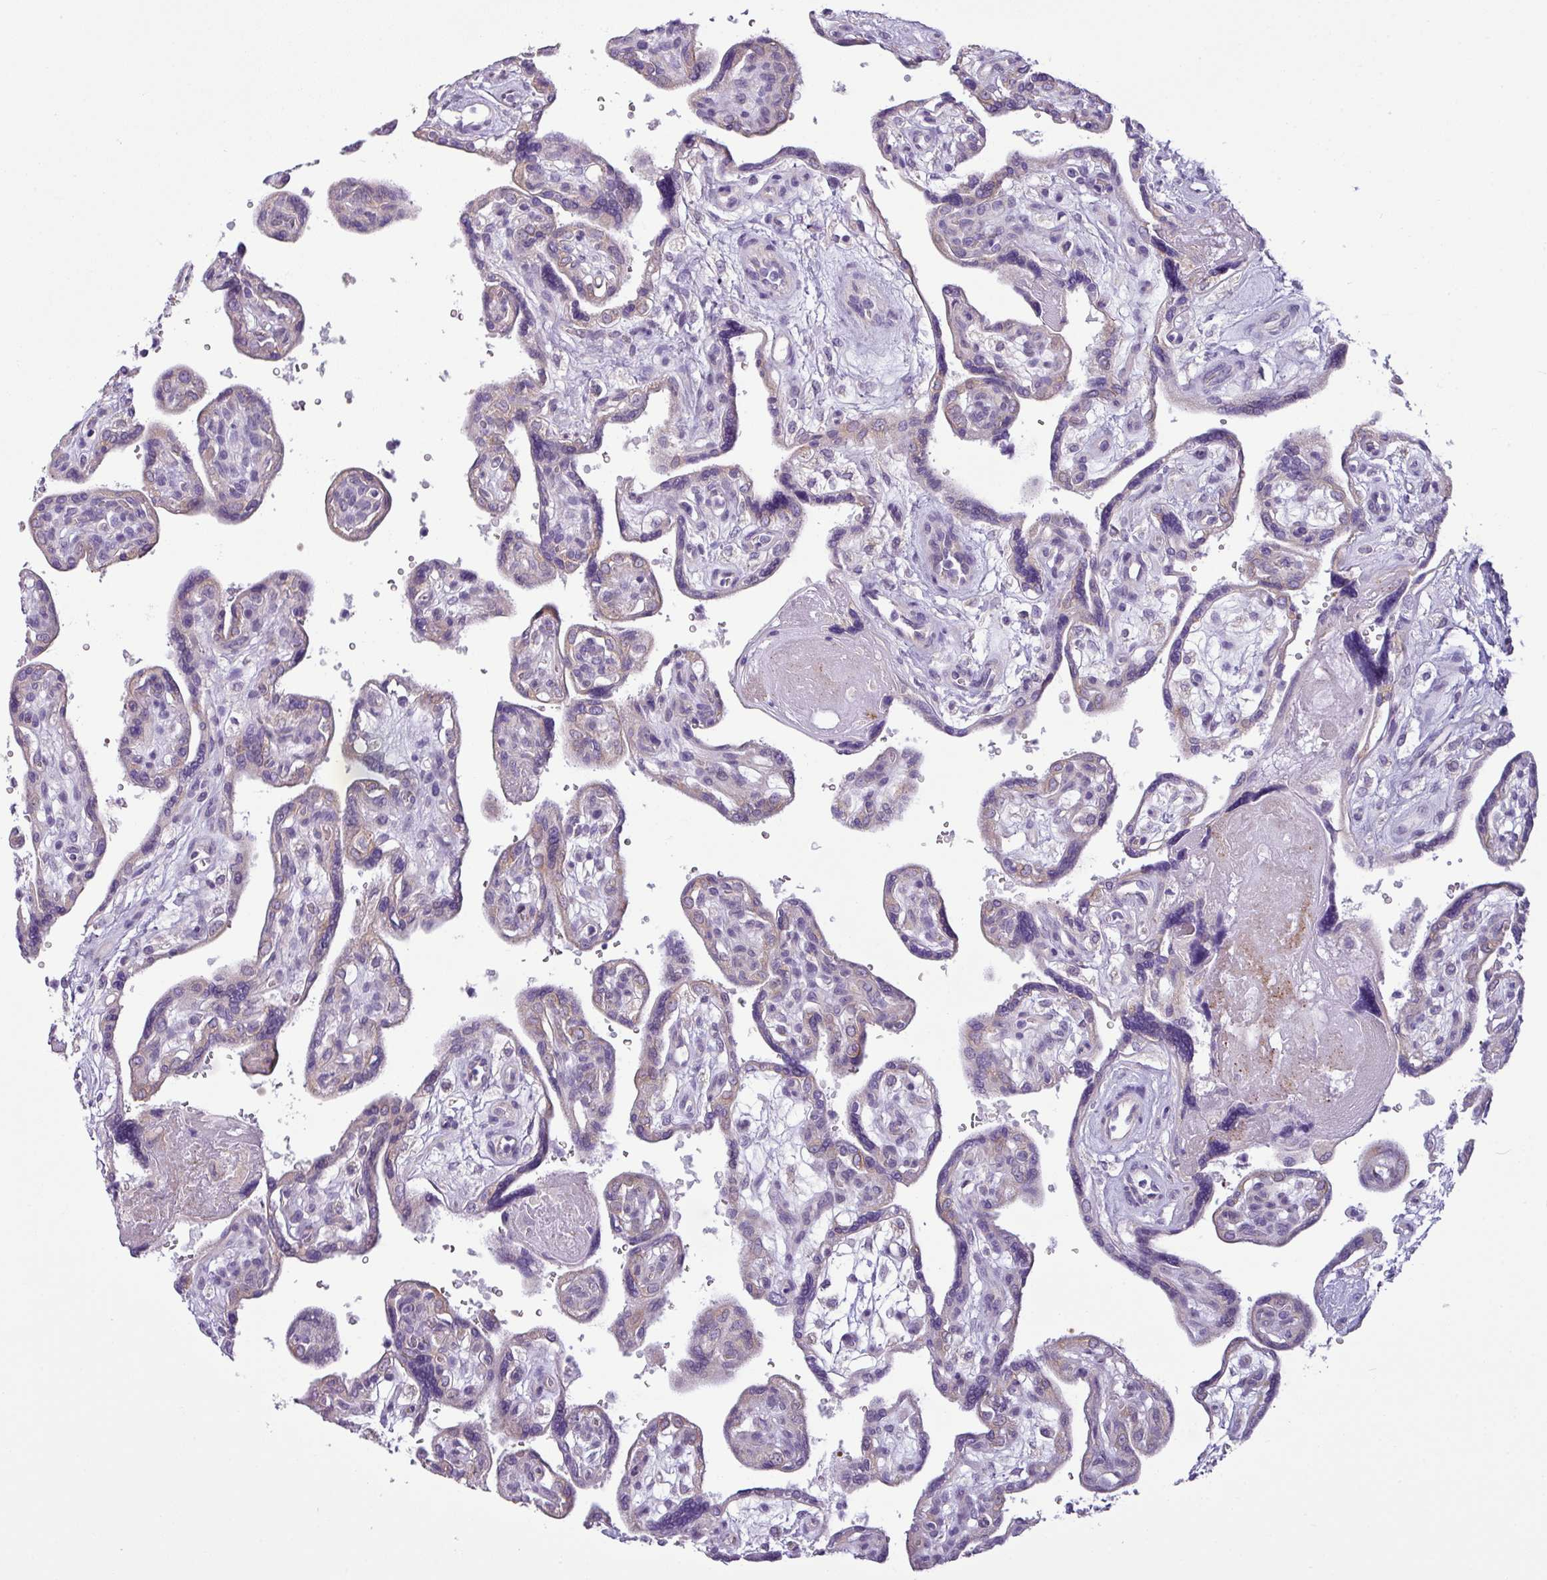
{"staining": {"intensity": "weak", "quantity": "25%-75%", "location": "cytoplasmic/membranous"}, "tissue": "placenta", "cell_type": "Trophoblastic cells", "image_type": "normal", "snomed": [{"axis": "morphology", "description": "Normal tissue, NOS"}, {"axis": "topography", "description": "Placenta"}], "caption": "Placenta stained with IHC displays weak cytoplasmic/membranous expression in about 25%-75% of trophoblastic cells.", "gene": "TOR1AIP2", "patient": {"sex": "female", "age": 39}}